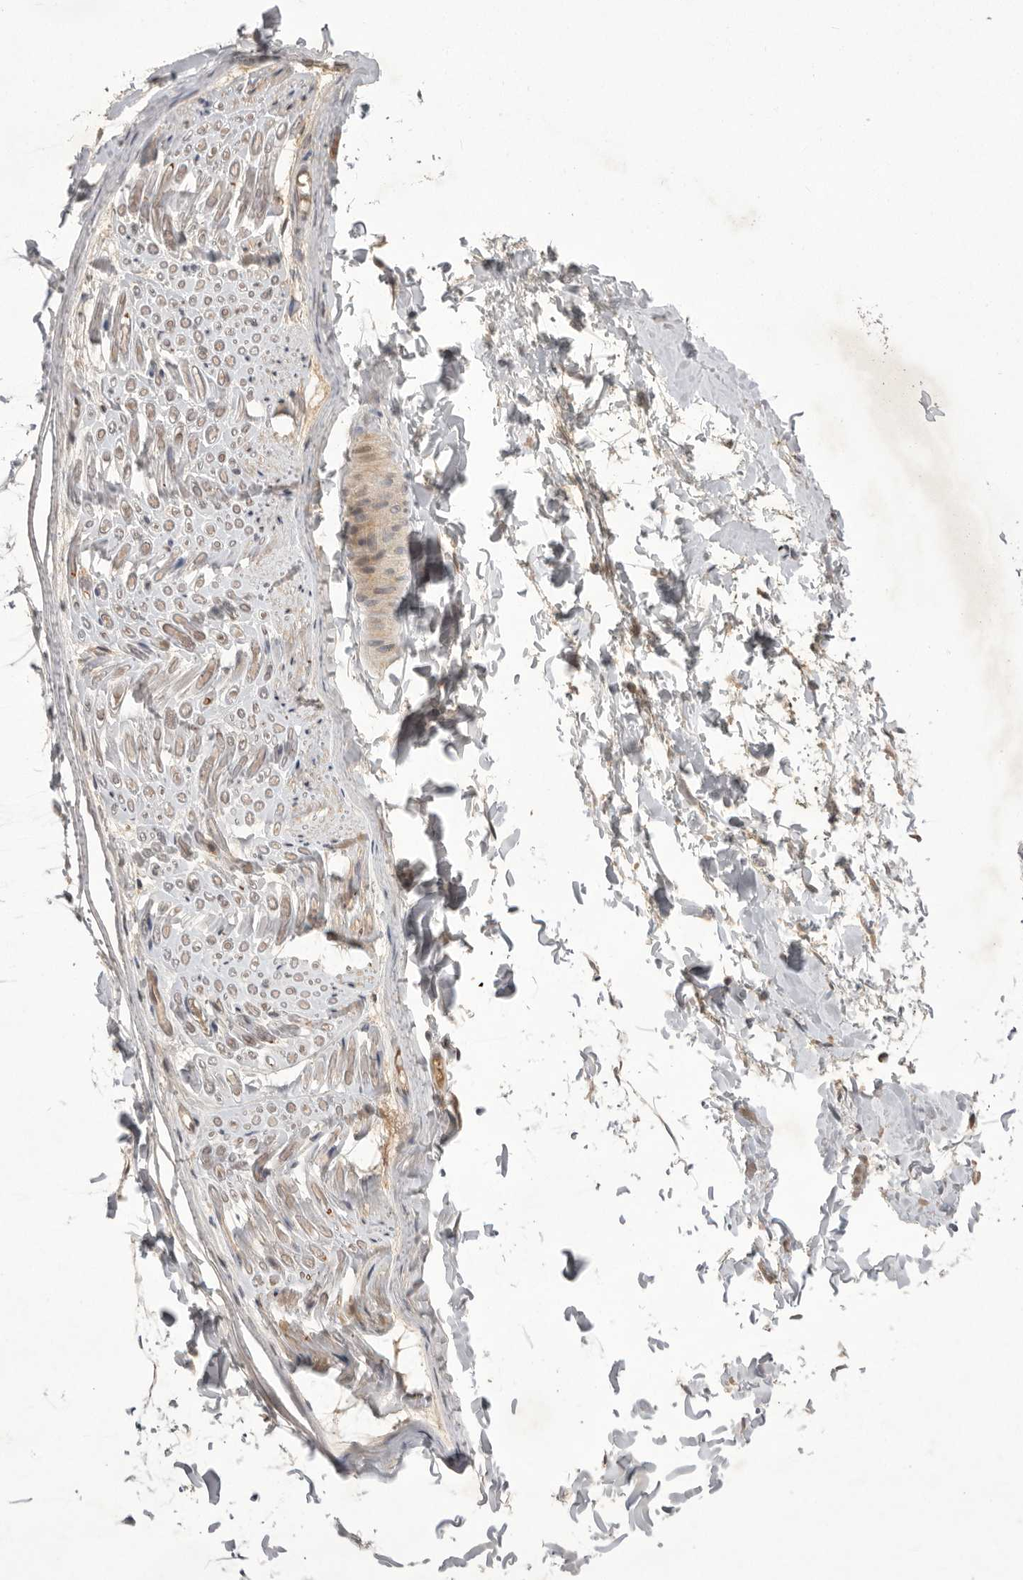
{"staining": {"intensity": "negative", "quantity": "none", "location": "none"}, "tissue": "adipose tissue", "cell_type": "Adipocytes", "image_type": "normal", "snomed": [{"axis": "morphology", "description": "Normal tissue, NOS"}, {"axis": "topography", "description": "Adipose tissue"}, {"axis": "topography", "description": "Vascular tissue"}, {"axis": "topography", "description": "Peripheral nerve tissue"}], "caption": "Immunohistochemistry (IHC) micrograph of benign adipose tissue: adipose tissue stained with DAB (3,3'-diaminobenzidine) shows no significant protein positivity in adipocytes.", "gene": "NRCAM", "patient": {"sex": "male", "age": 25}}